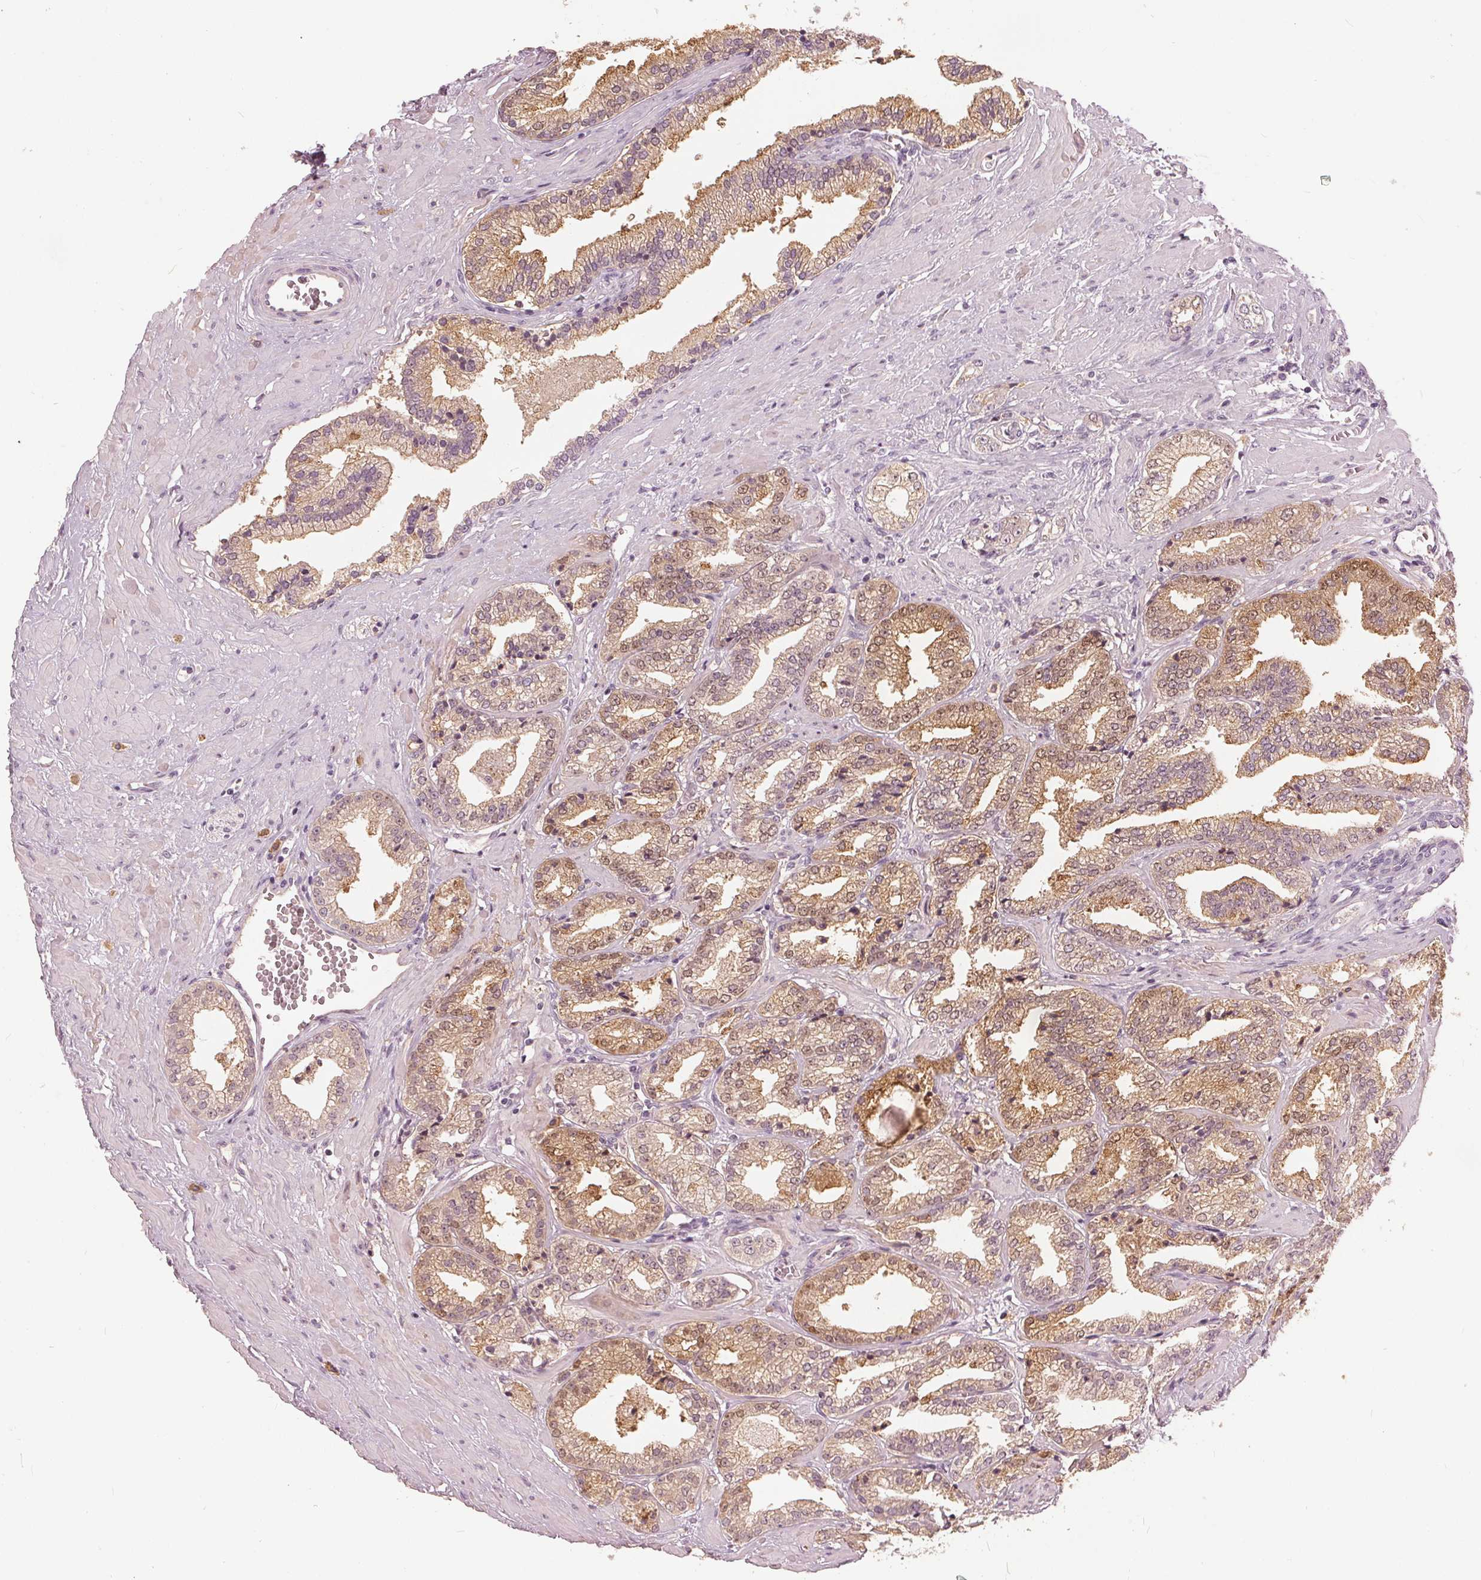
{"staining": {"intensity": "moderate", "quantity": ">75%", "location": "cytoplasmic/membranous"}, "tissue": "prostate cancer", "cell_type": "Tumor cells", "image_type": "cancer", "snomed": [{"axis": "morphology", "description": "Adenocarcinoma, Low grade"}, {"axis": "topography", "description": "Prostate"}], "caption": "Immunohistochemistry (DAB) staining of human prostate low-grade adenocarcinoma displays moderate cytoplasmic/membranous protein staining in about >75% of tumor cells. (DAB = brown stain, brightfield microscopy at high magnification).", "gene": "KLK13", "patient": {"sex": "male", "age": 60}}